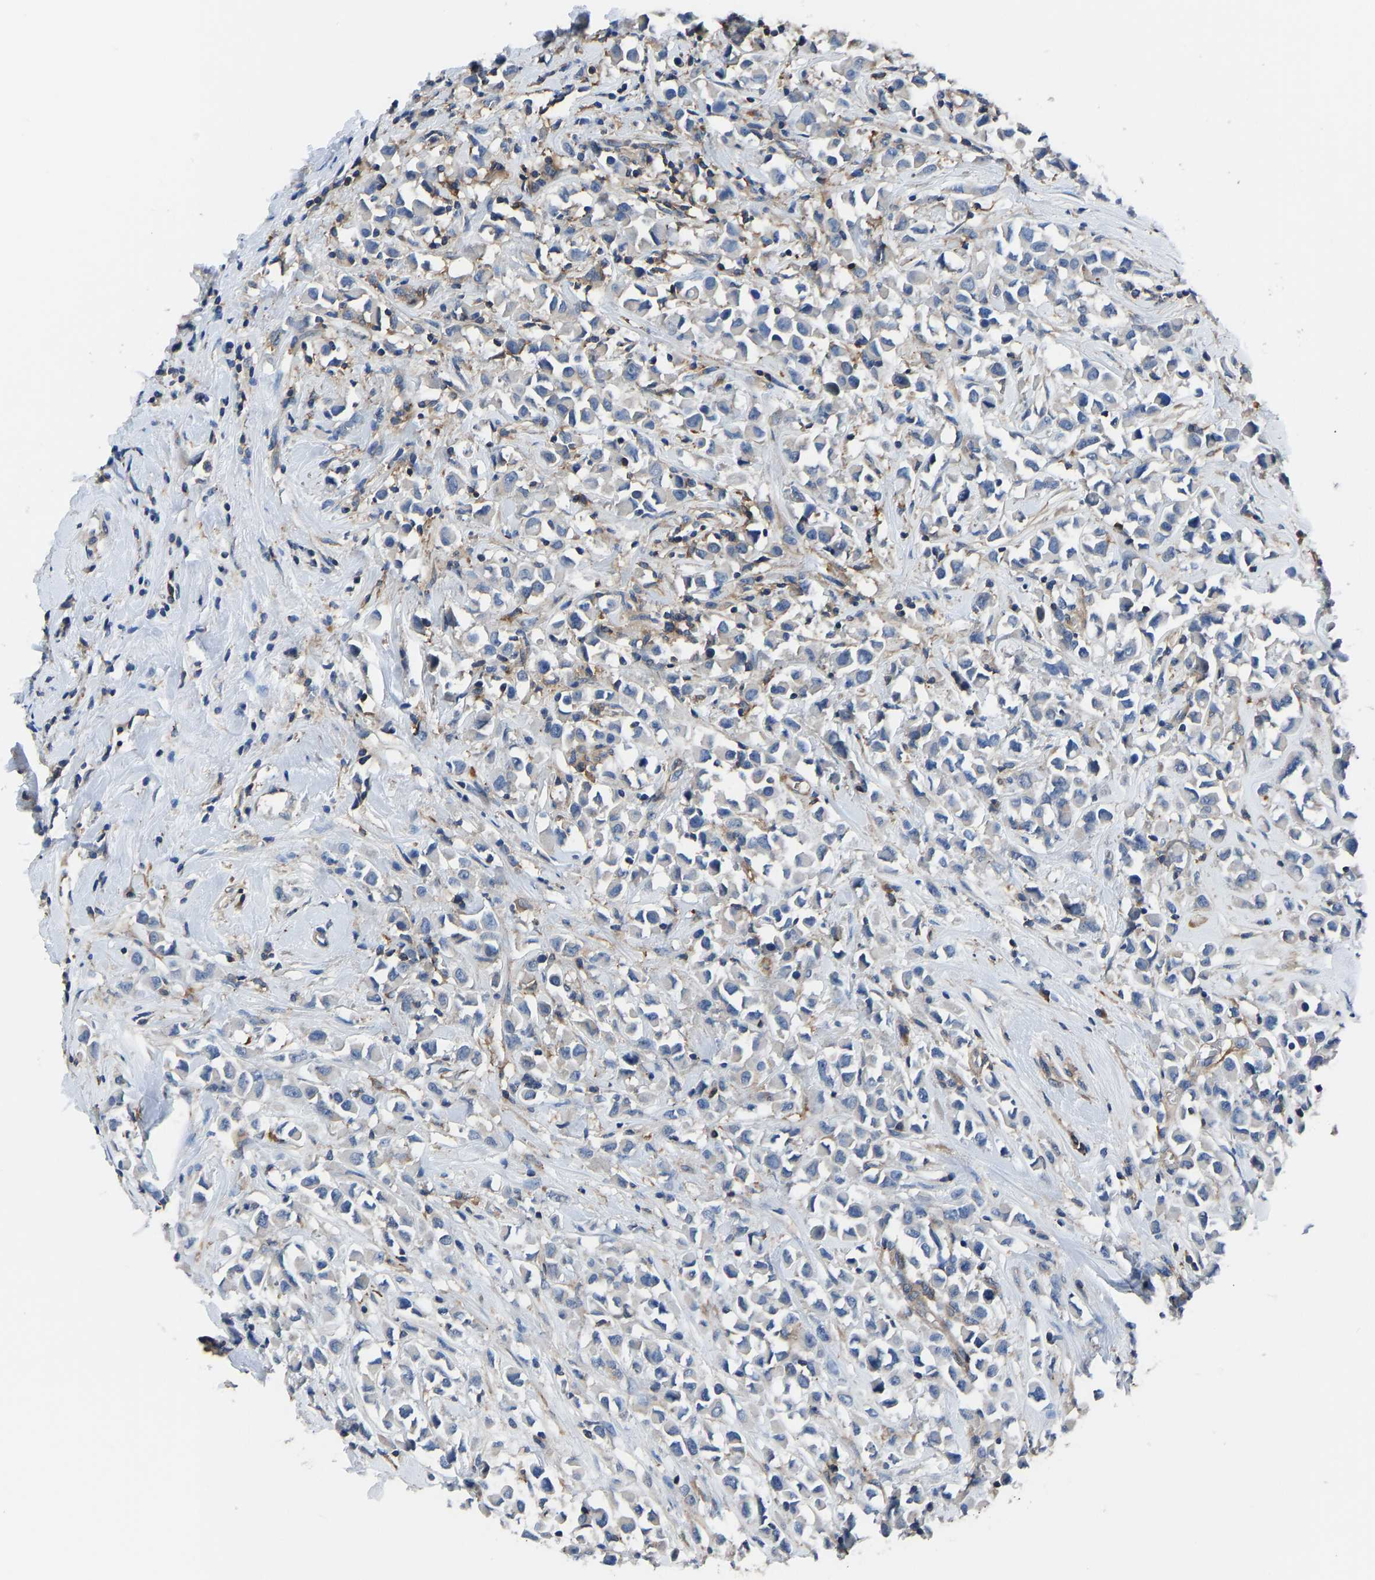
{"staining": {"intensity": "negative", "quantity": "none", "location": "none"}, "tissue": "breast cancer", "cell_type": "Tumor cells", "image_type": "cancer", "snomed": [{"axis": "morphology", "description": "Duct carcinoma"}, {"axis": "topography", "description": "Breast"}], "caption": "This is an immunohistochemistry (IHC) histopathology image of breast infiltrating ductal carcinoma. There is no expression in tumor cells.", "gene": "PRKAR1A", "patient": {"sex": "female", "age": 61}}